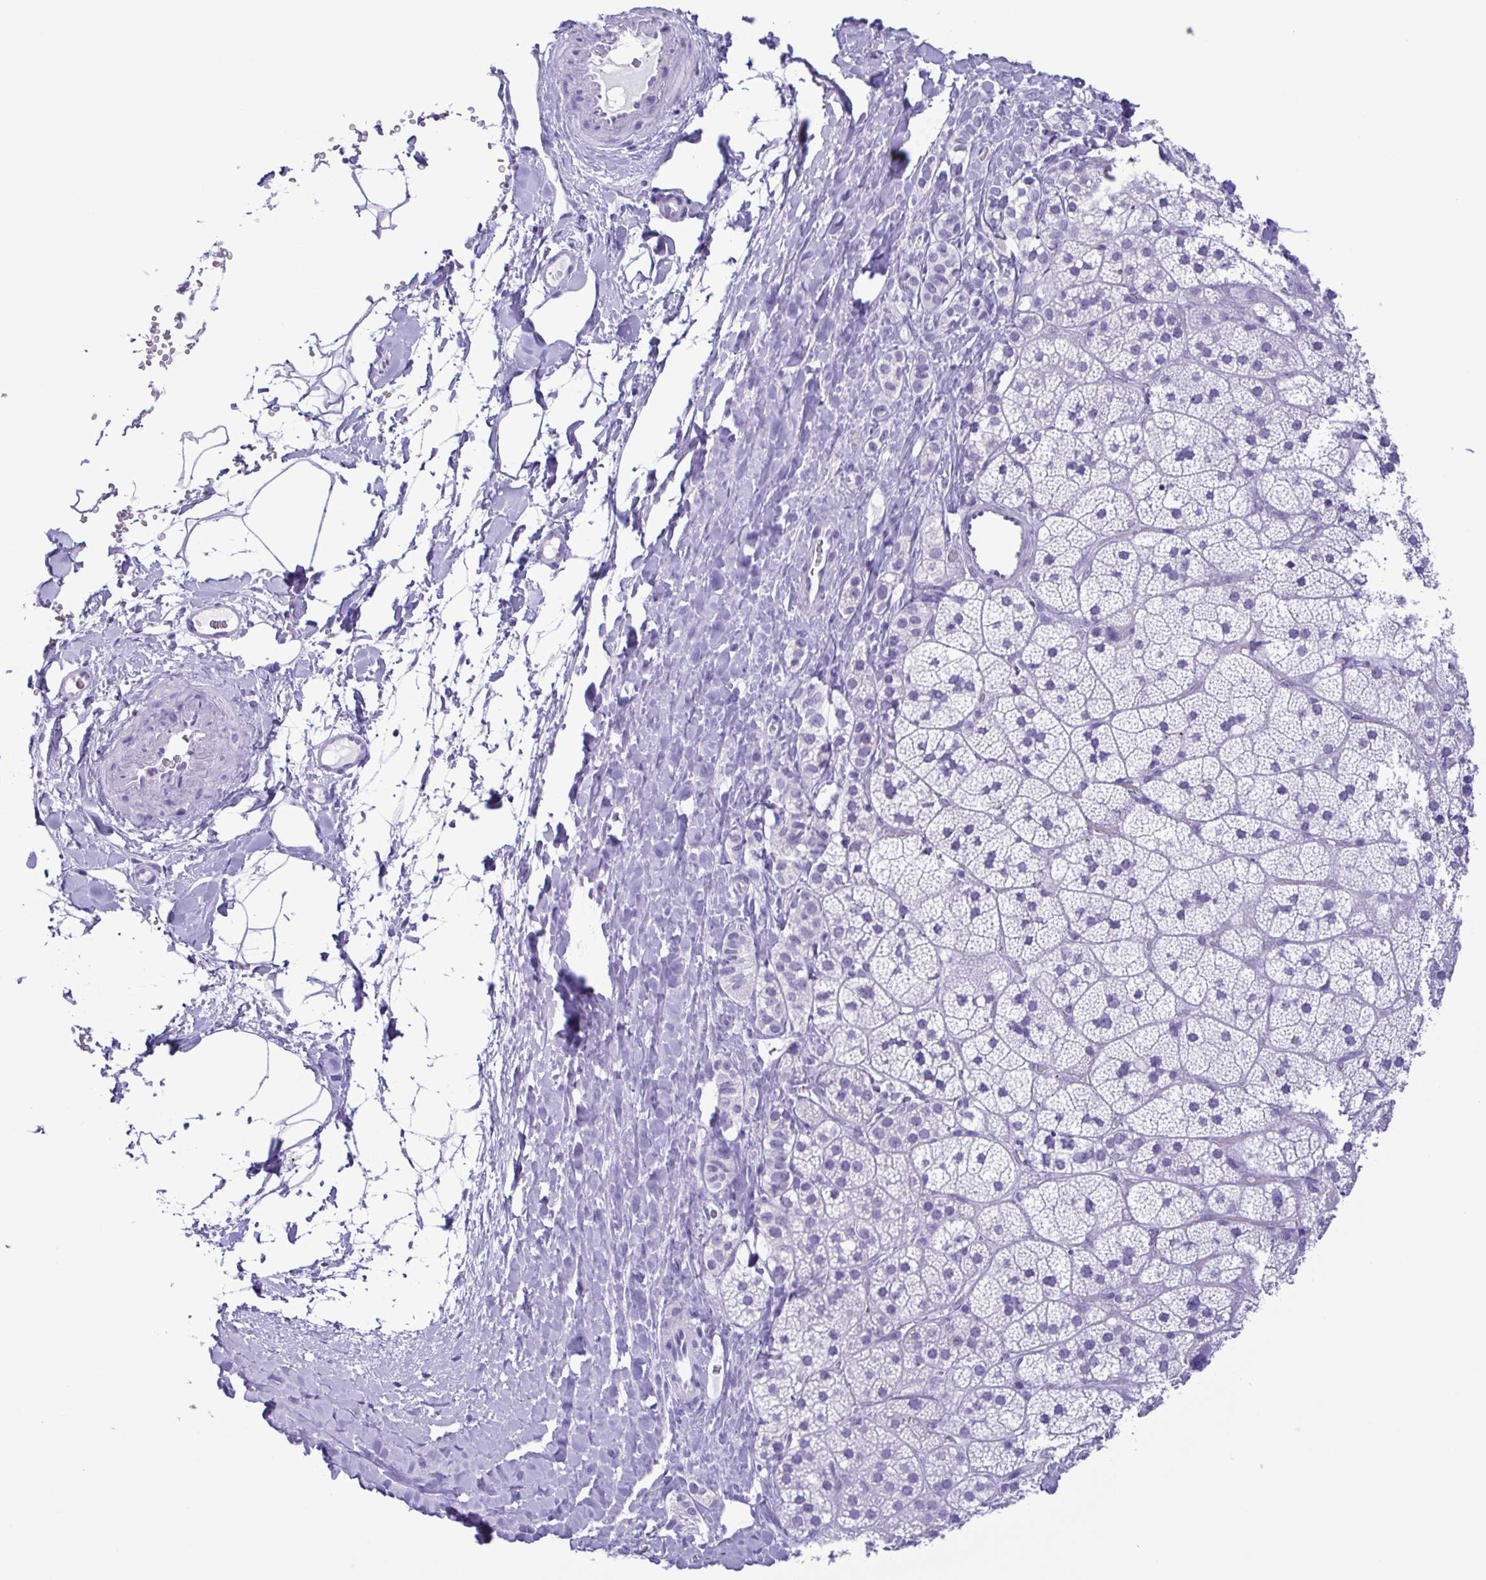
{"staining": {"intensity": "negative", "quantity": "none", "location": "none"}, "tissue": "adrenal gland", "cell_type": "Glandular cells", "image_type": "normal", "snomed": [{"axis": "morphology", "description": "Normal tissue, NOS"}, {"axis": "topography", "description": "Adrenal gland"}], "caption": "Immunohistochemical staining of benign human adrenal gland demonstrates no significant positivity in glandular cells. (Brightfield microscopy of DAB (3,3'-diaminobenzidine) IHC at high magnification).", "gene": "OVGP1", "patient": {"sex": "male", "age": 57}}